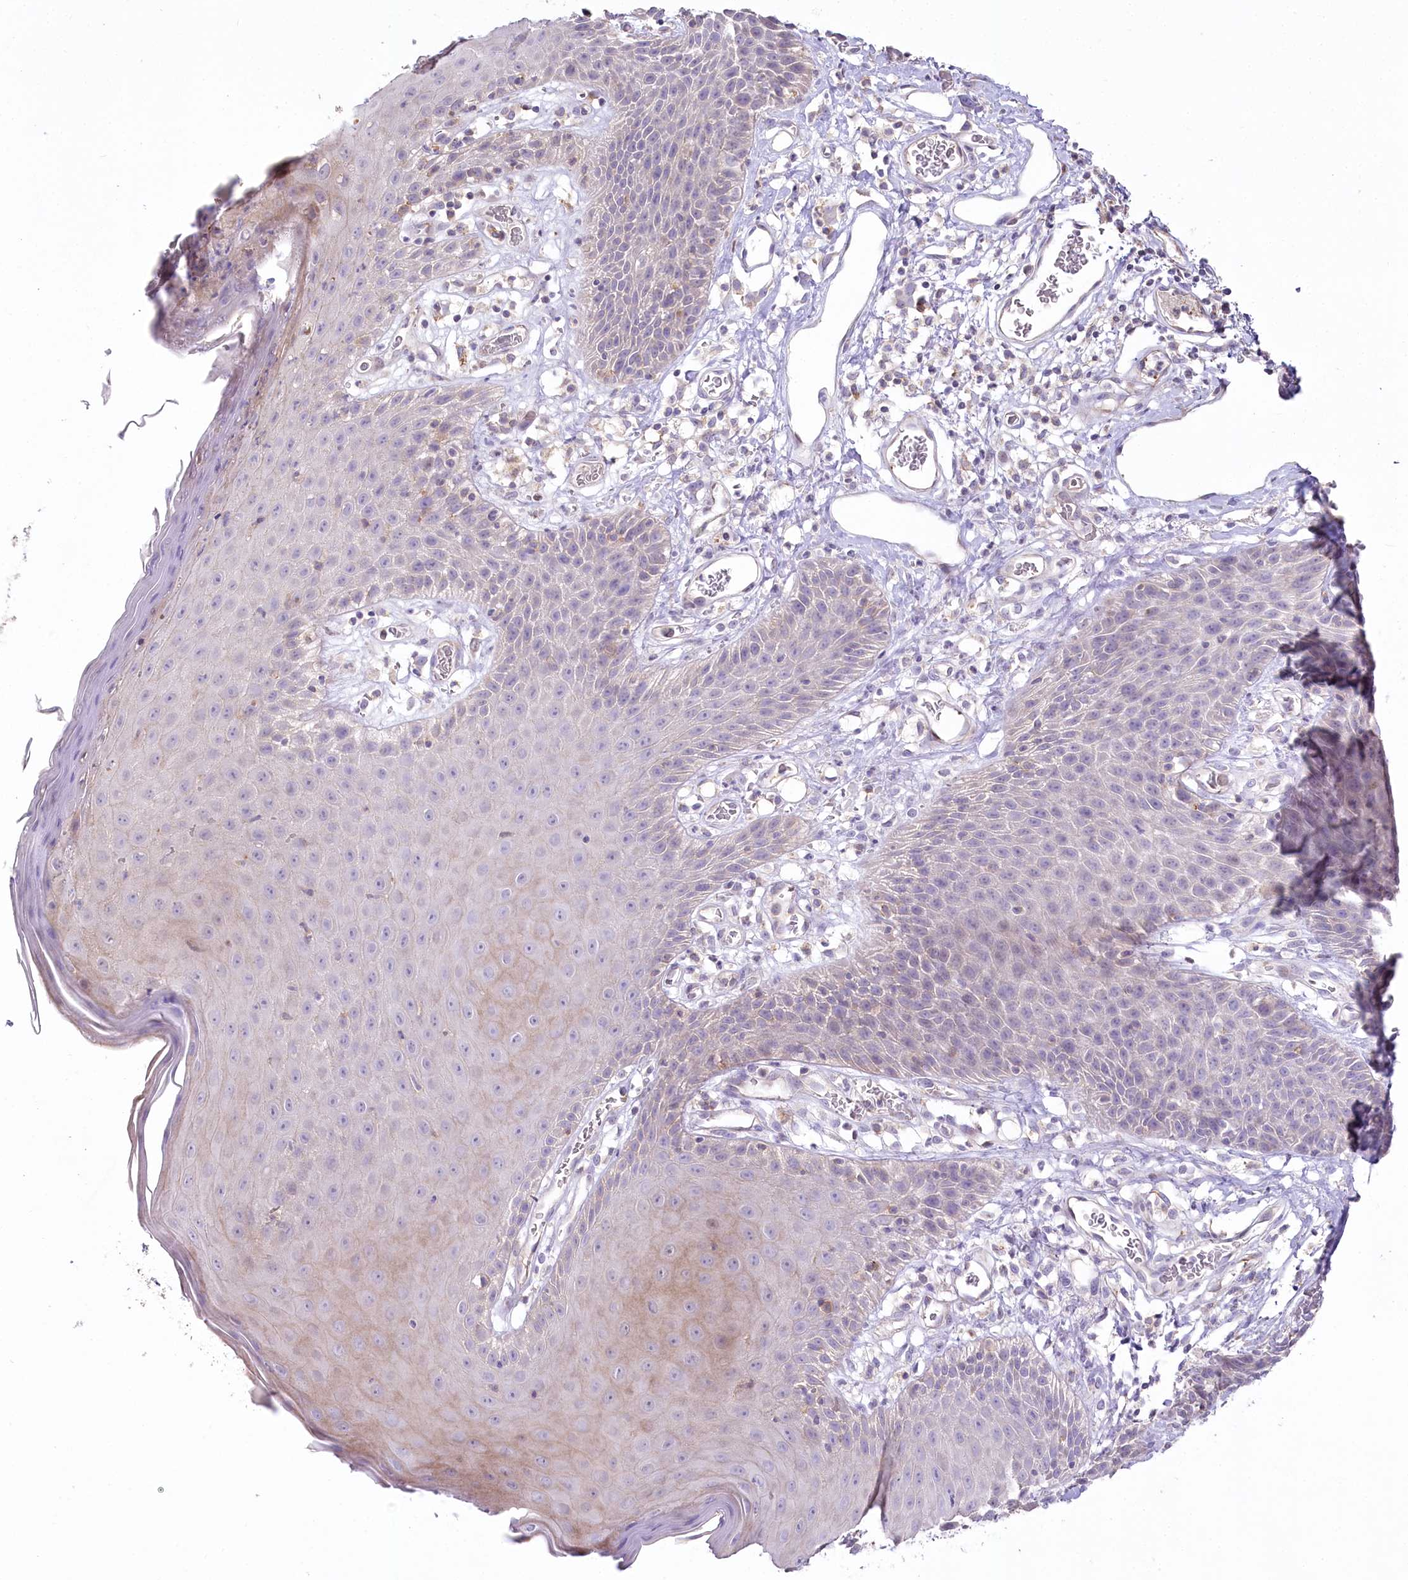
{"staining": {"intensity": "moderate", "quantity": "<25%", "location": "cytoplasmic/membranous"}, "tissue": "skin", "cell_type": "Epidermal cells", "image_type": "normal", "snomed": [{"axis": "morphology", "description": "Normal tissue, NOS"}, {"axis": "topography", "description": "Vulva"}], "caption": "Benign skin shows moderate cytoplasmic/membranous expression in approximately <25% of epidermal cells, visualized by immunohistochemistry.", "gene": "SLC6A11", "patient": {"sex": "female", "age": 68}}